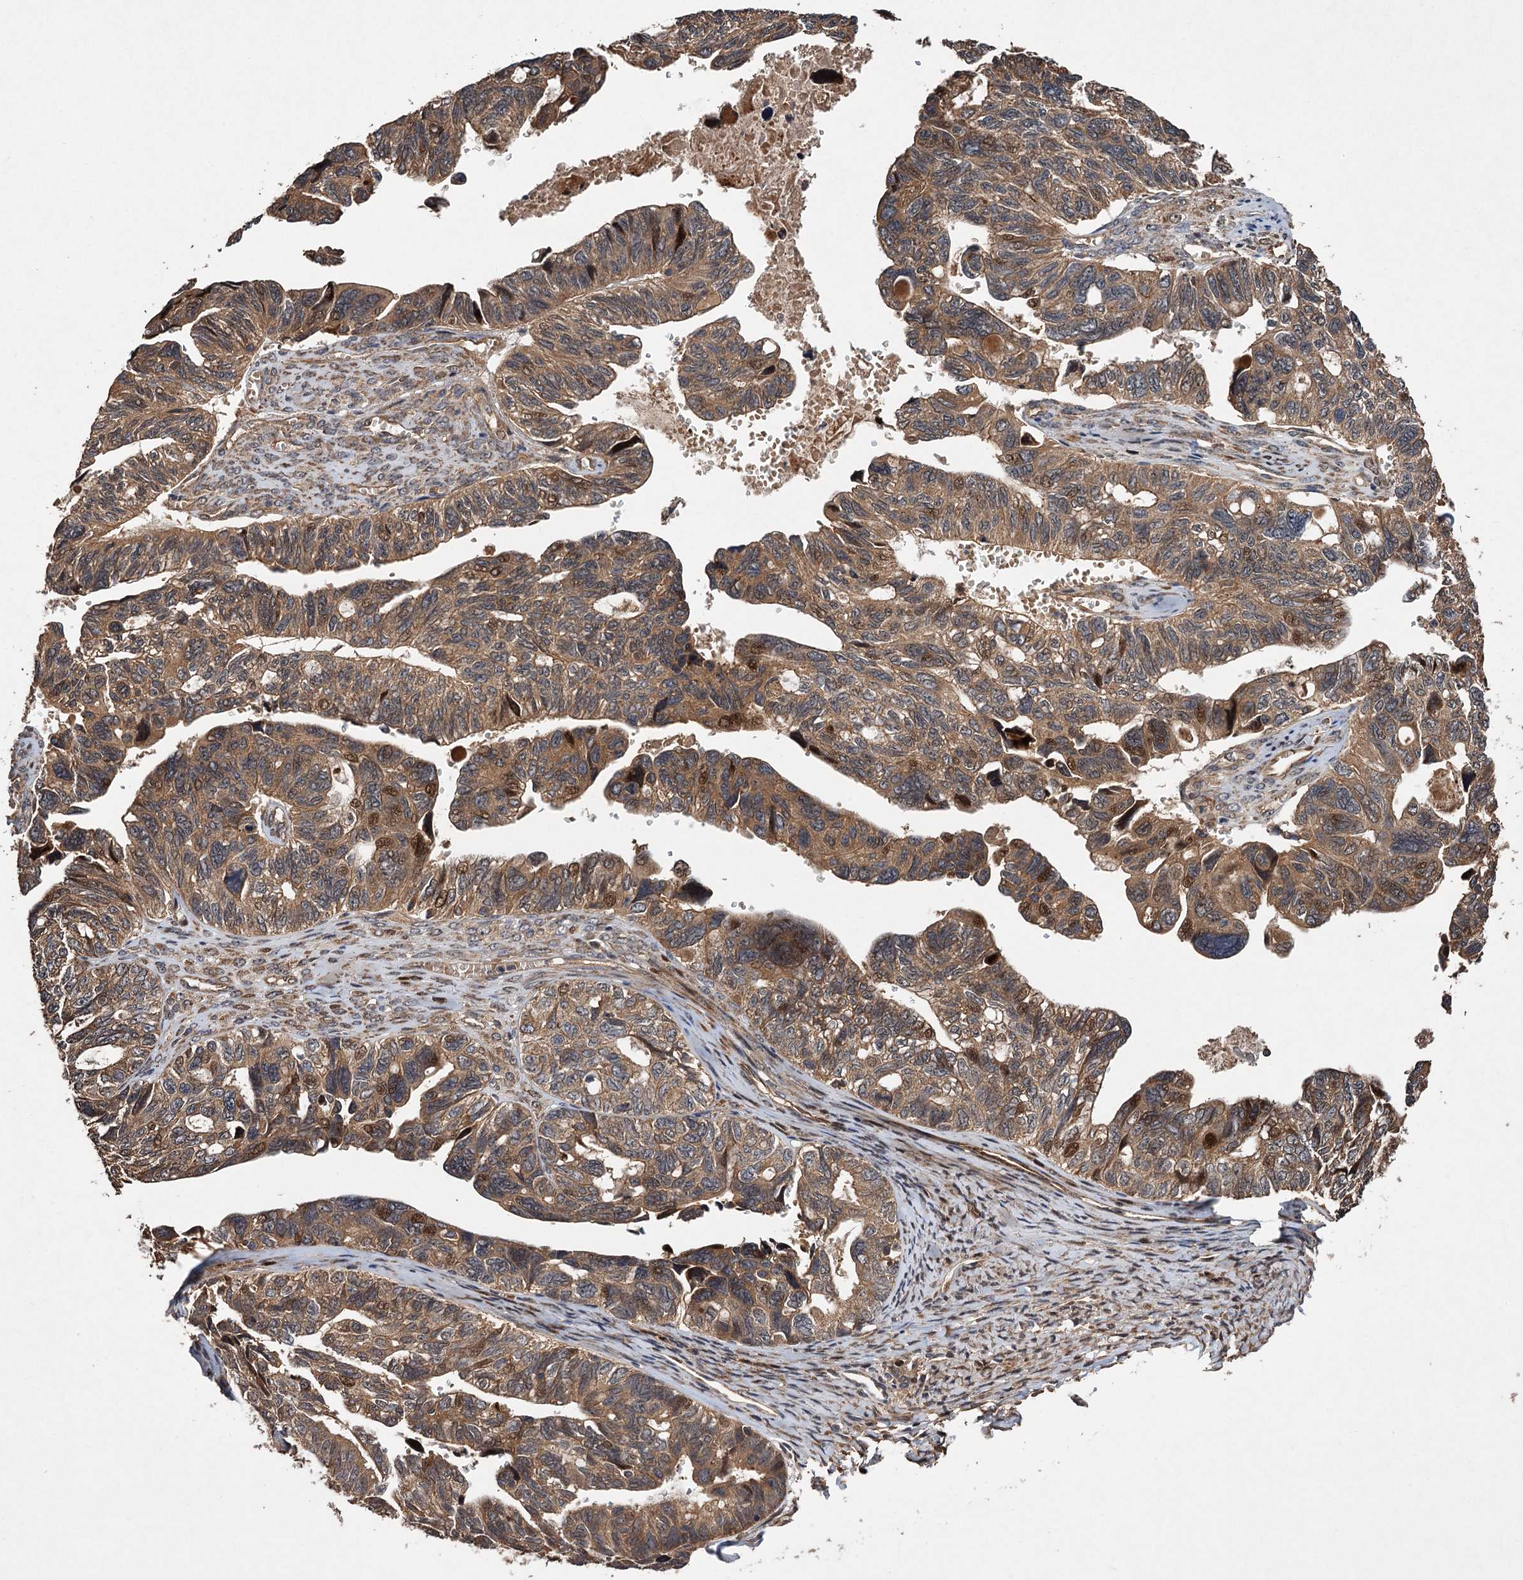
{"staining": {"intensity": "moderate", "quantity": ">75%", "location": "cytoplasmic/membranous,nuclear"}, "tissue": "ovarian cancer", "cell_type": "Tumor cells", "image_type": "cancer", "snomed": [{"axis": "morphology", "description": "Cystadenocarcinoma, serous, NOS"}, {"axis": "topography", "description": "Ovary"}], "caption": "High-power microscopy captured an immunohistochemistry histopathology image of ovarian cancer (serous cystadenocarcinoma), revealing moderate cytoplasmic/membranous and nuclear positivity in approximately >75% of tumor cells. The staining is performed using DAB brown chromogen to label protein expression. The nuclei are counter-stained blue using hematoxylin.", "gene": "TMEM39B", "patient": {"sex": "female", "age": 79}}